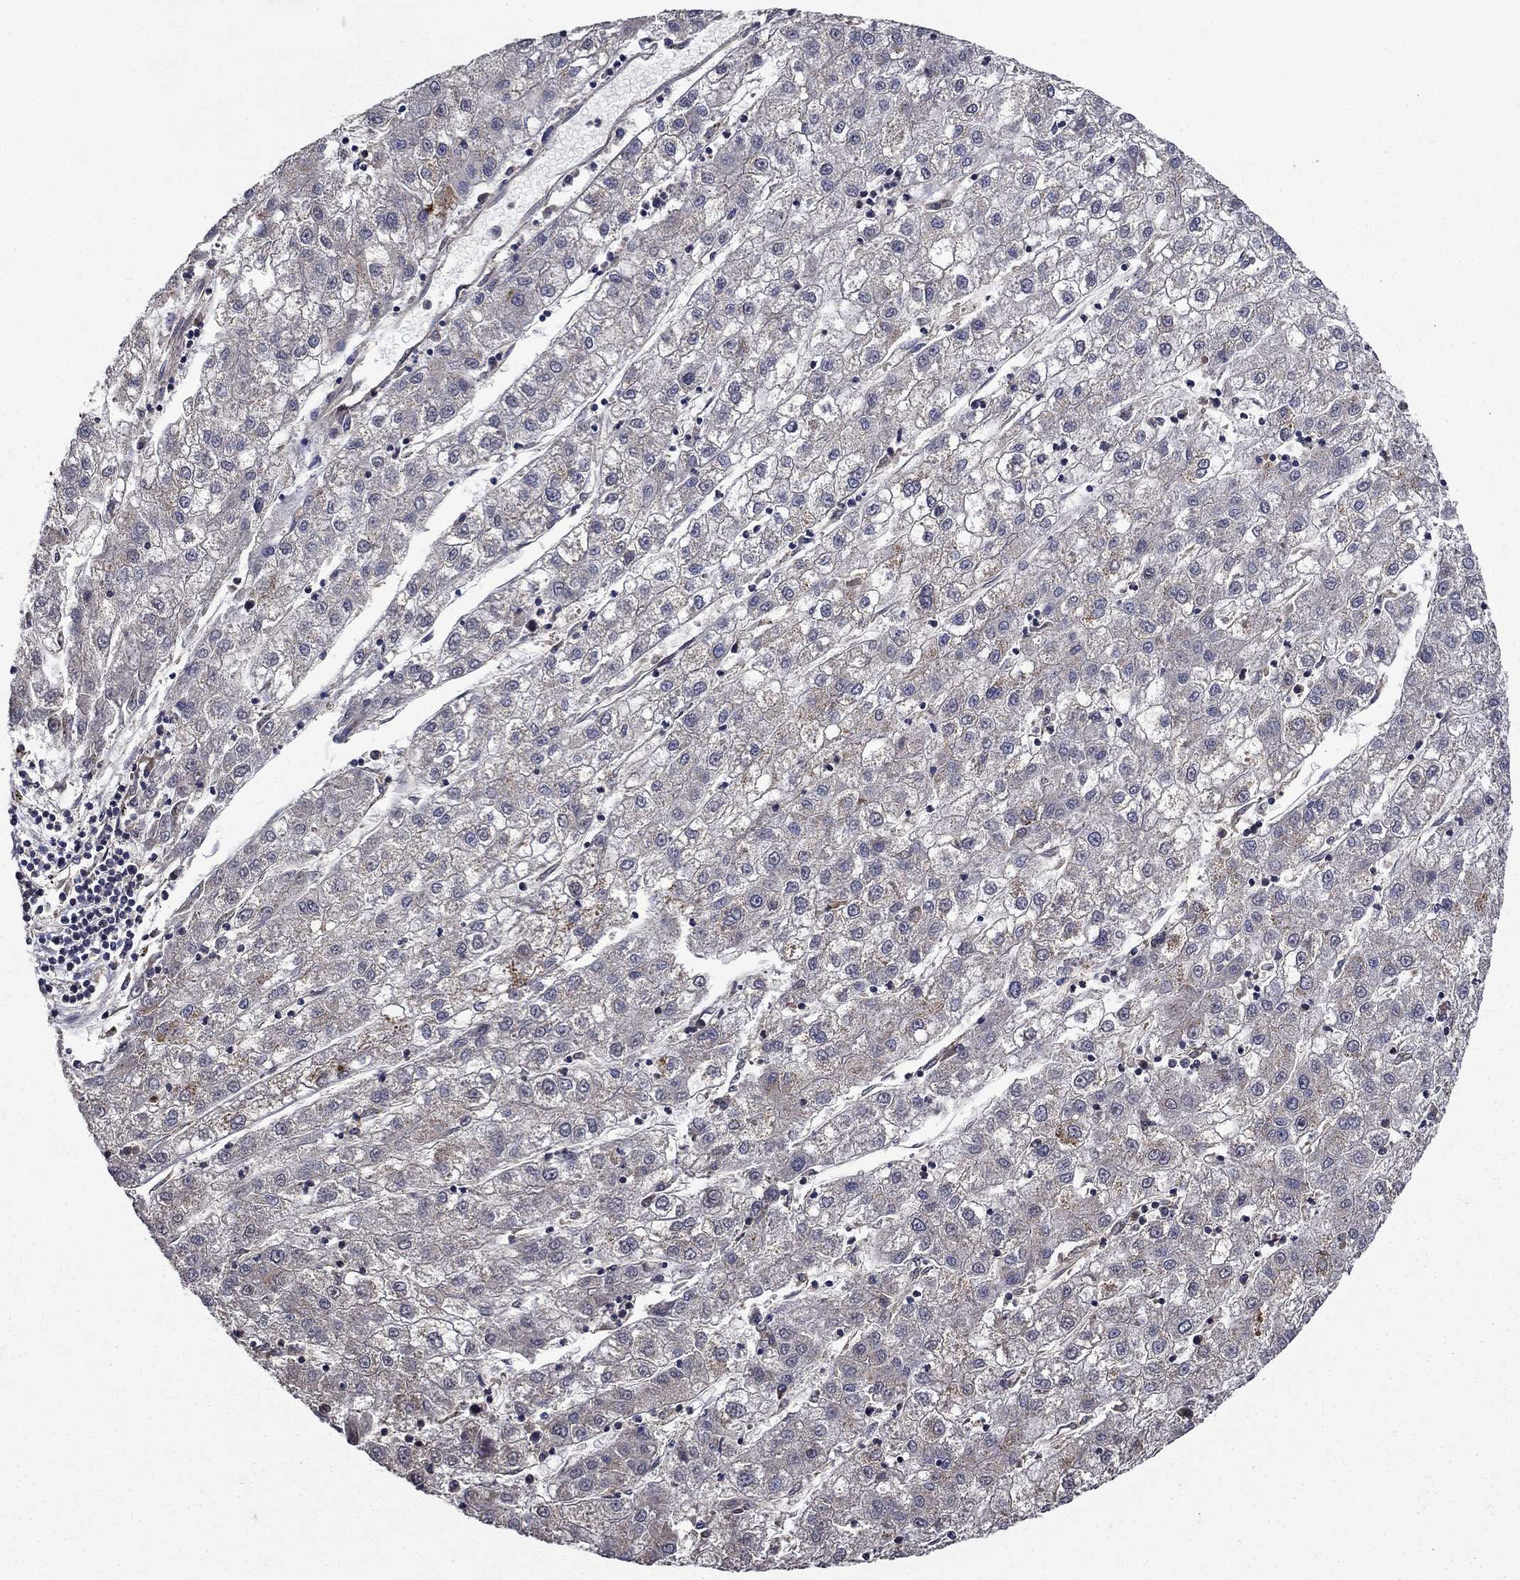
{"staining": {"intensity": "weak", "quantity": "<25%", "location": "cytoplasmic/membranous"}, "tissue": "liver cancer", "cell_type": "Tumor cells", "image_type": "cancer", "snomed": [{"axis": "morphology", "description": "Carcinoma, Hepatocellular, NOS"}, {"axis": "topography", "description": "Liver"}], "caption": "Immunohistochemistry (IHC) histopathology image of human hepatocellular carcinoma (liver) stained for a protein (brown), which shows no staining in tumor cells.", "gene": "AGTPBP1", "patient": {"sex": "male", "age": 72}}